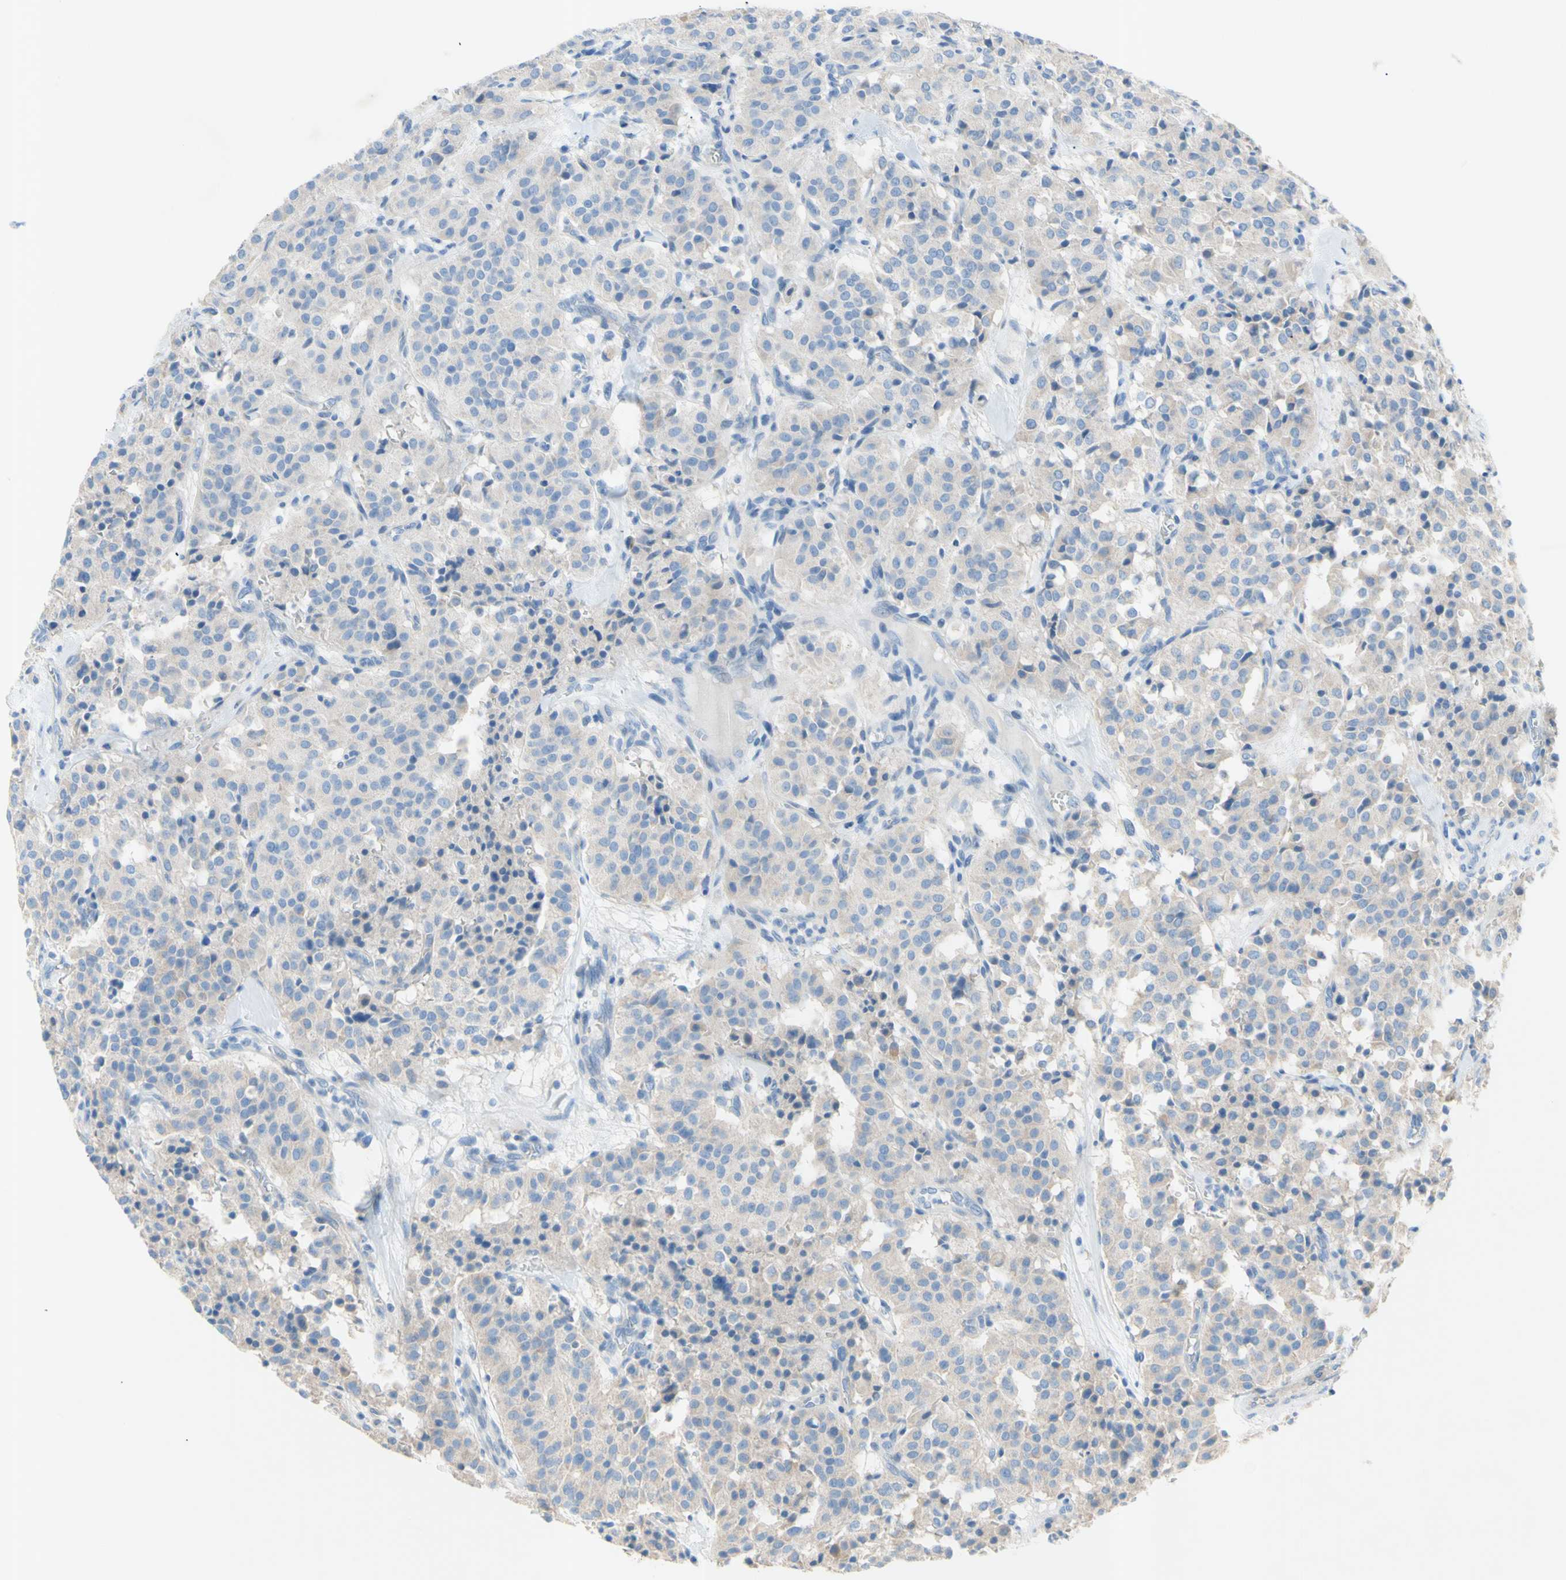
{"staining": {"intensity": "negative", "quantity": "none", "location": "none"}, "tissue": "carcinoid", "cell_type": "Tumor cells", "image_type": "cancer", "snomed": [{"axis": "morphology", "description": "Carcinoid, malignant, NOS"}, {"axis": "topography", "description": "Lung"}], "caption": "Tumor cells show no significant staining in malignant carcinoid.", "gene": "TMIGD2", "patient": {"sex": "male", "age": 30}}